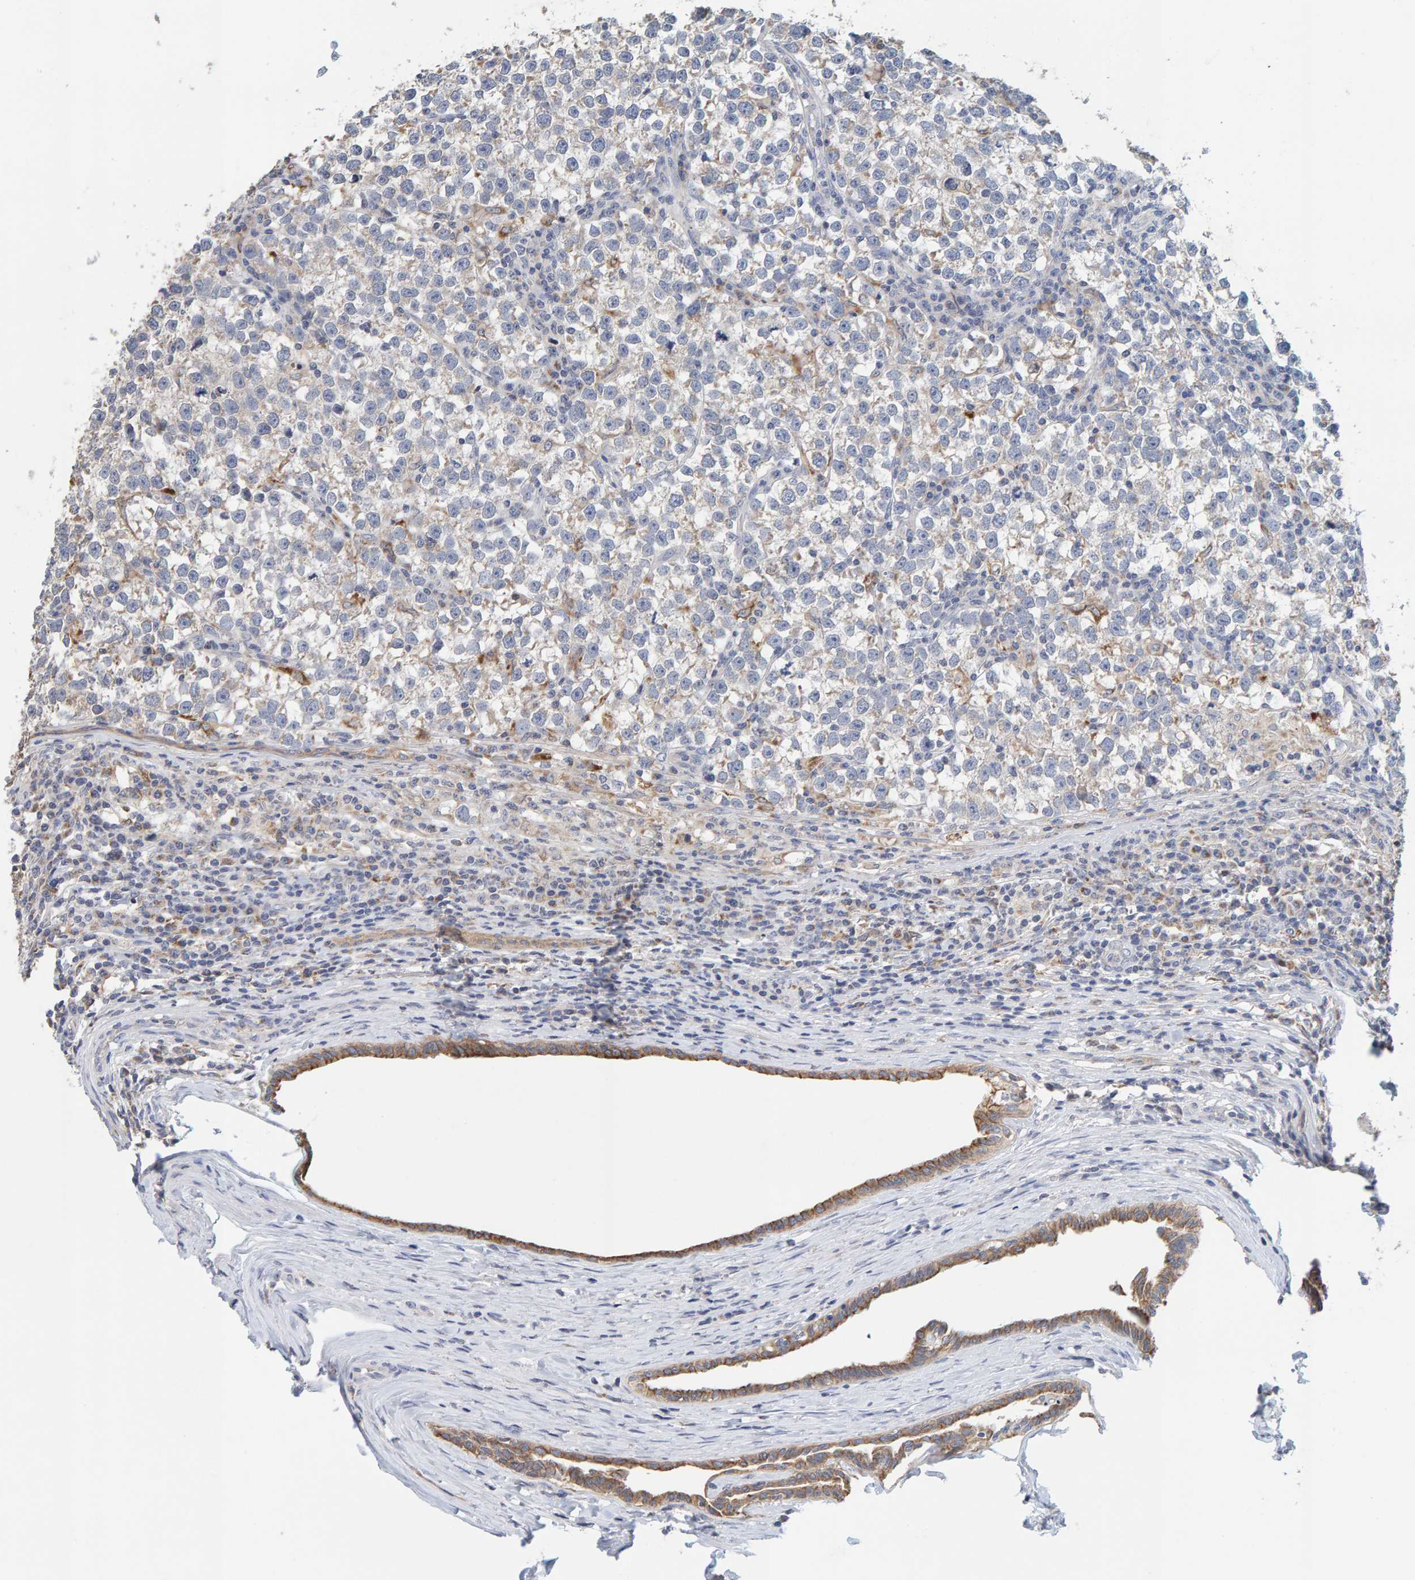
{"staining": {"intensity": "weak", "quantity": "<25%", "location": "cytoplasmic/membranous"}, "tissue": "testis cancer", "cell_type": "Tumor cells", "image_type": "cancer", "snomed": [{"axis": "morphology", "description": "Normal tissue, NOS"}, {"axis": "morphology", "description": "Seminoma, NOS"}, {"axis": "topography", "description": "Testis"}], "caption": "High magnification brightfield microscopy of testis seminoma stained with DAB (3,3'-diaminobenzidine) (brown) and counterstained with hematoxylin (blue): tumor cells show no significant expression. (Brightfield microscopy of DAB immunohistochemistry (IHC) at high magnification).", "gene": "SGPL1", "patient": {"sex": "male", "age": 43}}